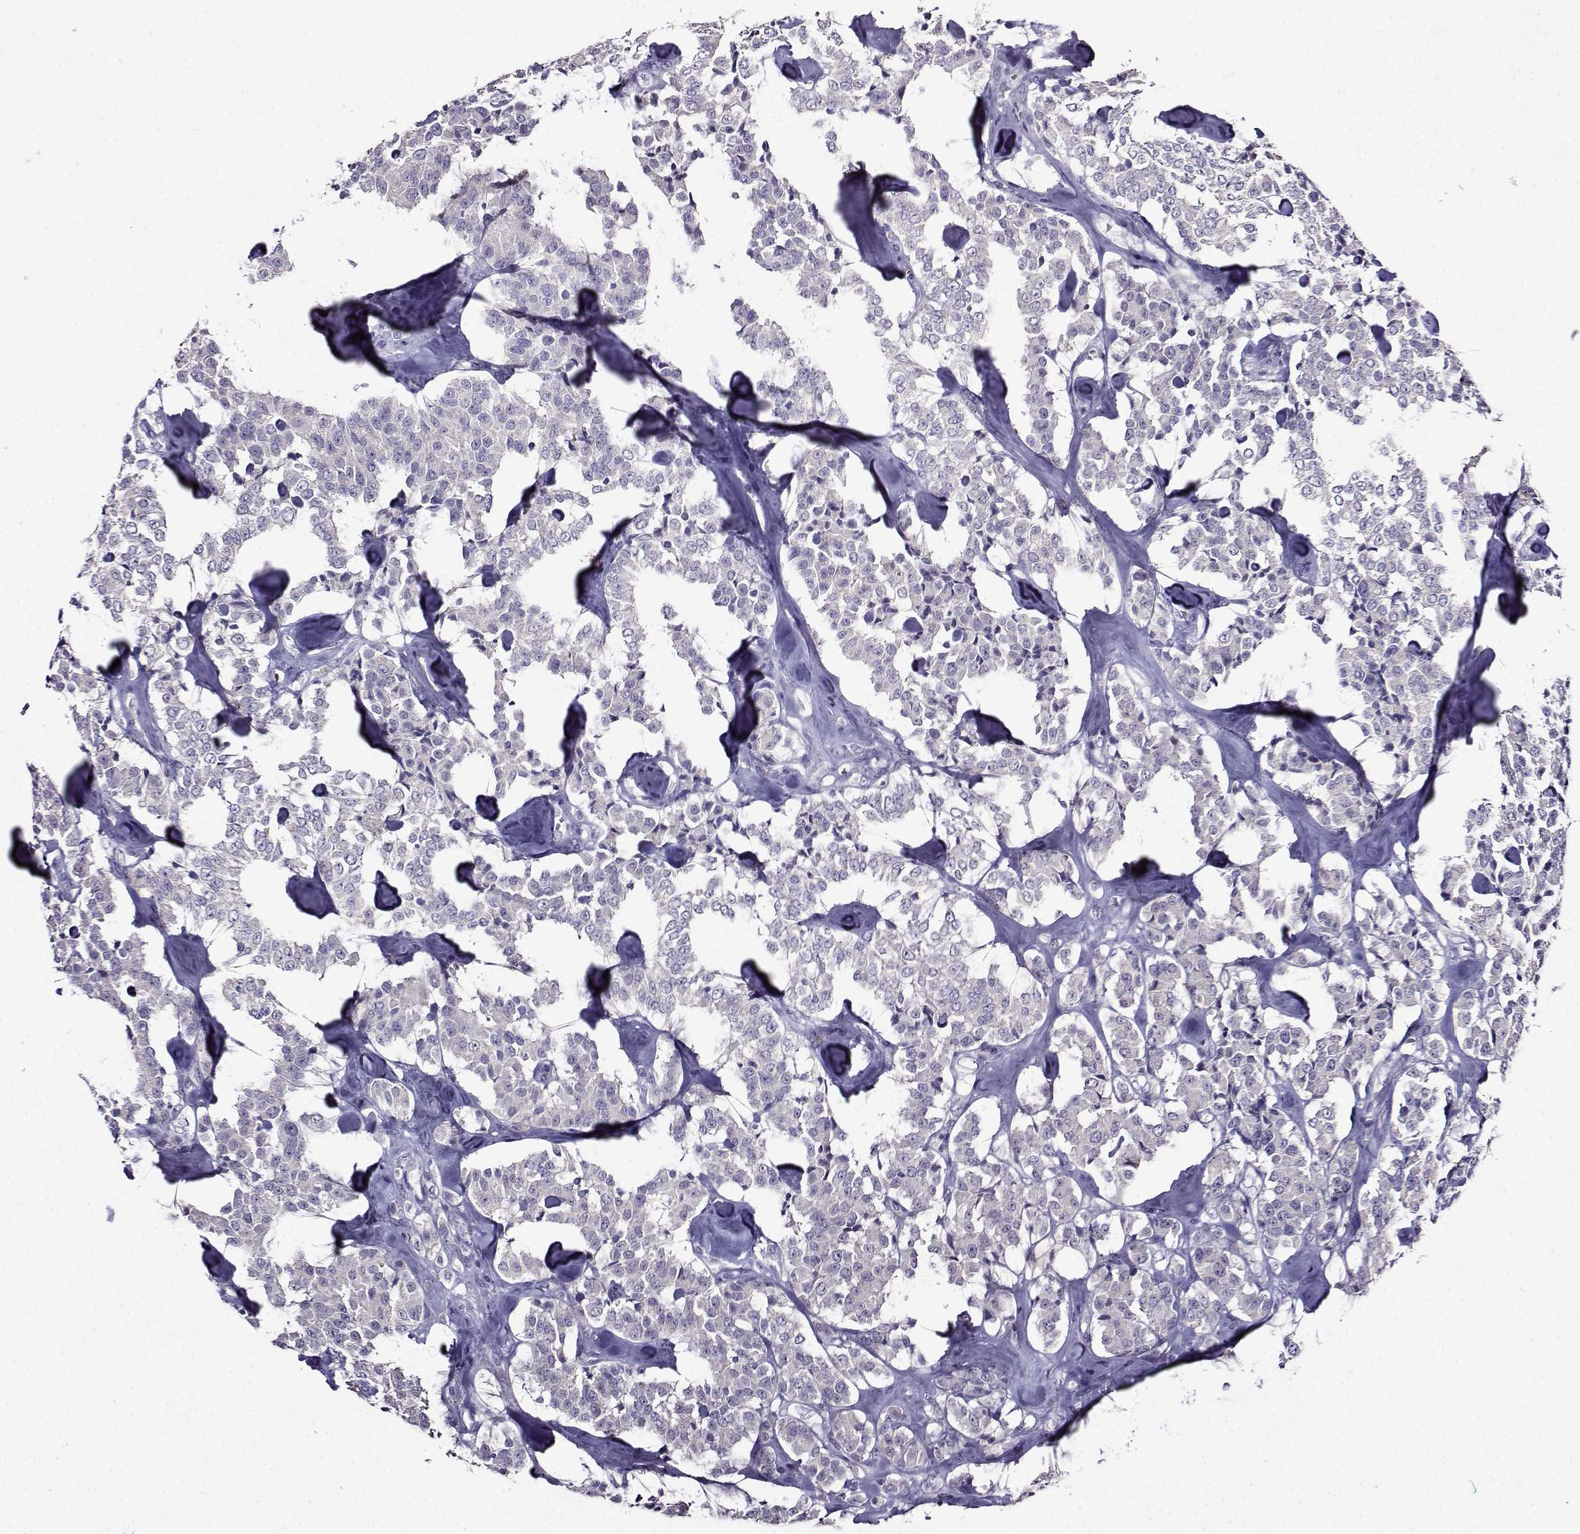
{"staining": {"intensity": "negative", "quantity": "none", "location": "none"}, "tissue": "carcinoid", "cell_type": "Tumor cells", "image_type": "cancer", "snomed": [{"axis": "morphology", "description": "Carcinoid, malignant, NOS"}, {"axis": "topography", "description": "Pancreas"}], "caption": "The IHC micrograph has no significant positivity in tumor cells of carcinoid tissue. (DAB (3,3'-diaminobenzidine) immunohistochemistry visualized using brightfield microscopy, high magnification).", "gene": "TMEM266", "patient": {"sex": "male", "age": 41}}